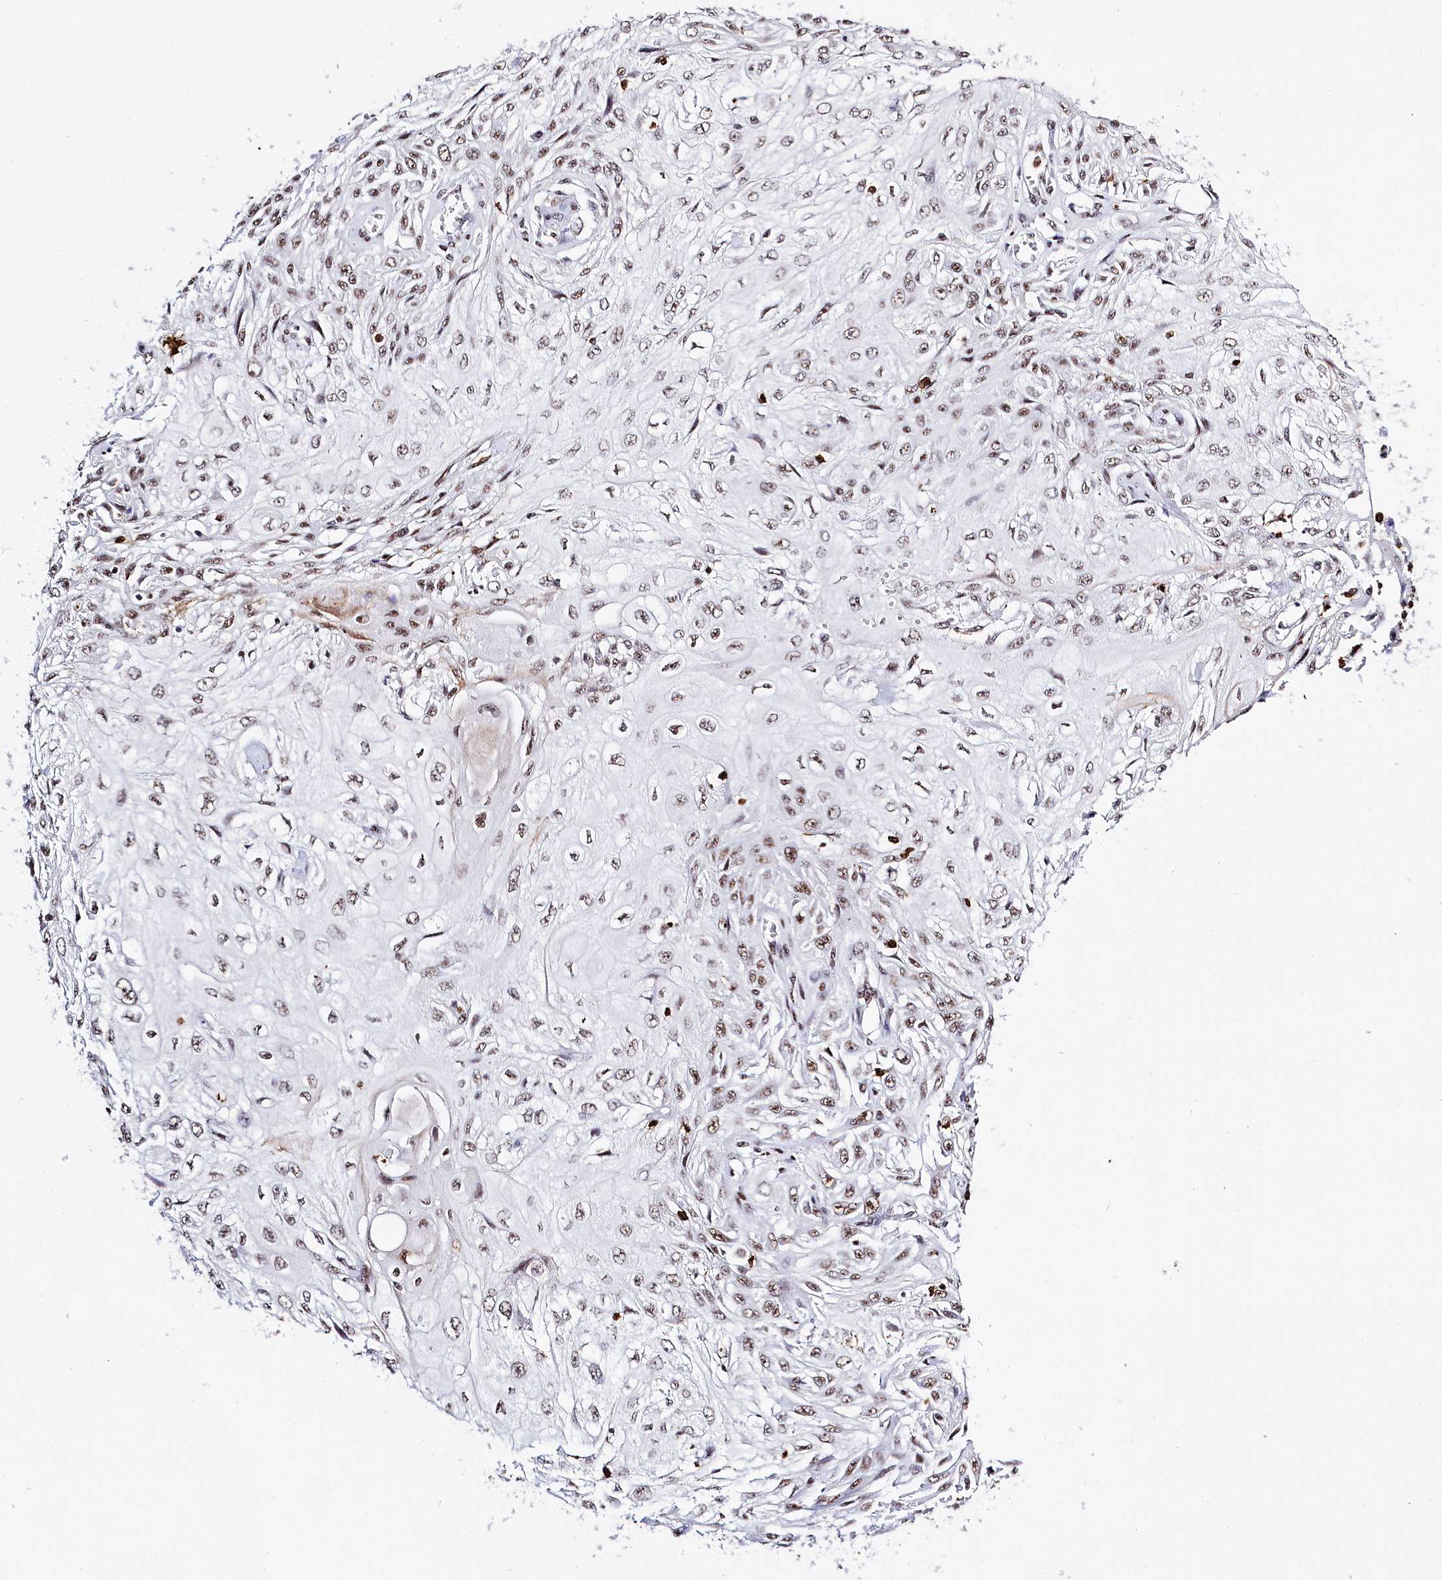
{"staining": {"intensity": "moderate", "quantity": ">75%", "location": "nuclear"}, "tissue": "skin cancer", "cell_type": "Tumor cells", "image_type": "cancer", "snomed": [{"axis": "morphology", "description": "Squamous cell carcinoma, NOS"}, {"axis": "topography", "description": "Skin"}], "caption": "The micrograph exhibits immunohistochemical staining of skin squamous cell carcinoma. There is moderate nuclear positivity is present in about >75% of tumor cells.", "gene": "BARD1", "patient": {"sex": "male", "age": 75}}